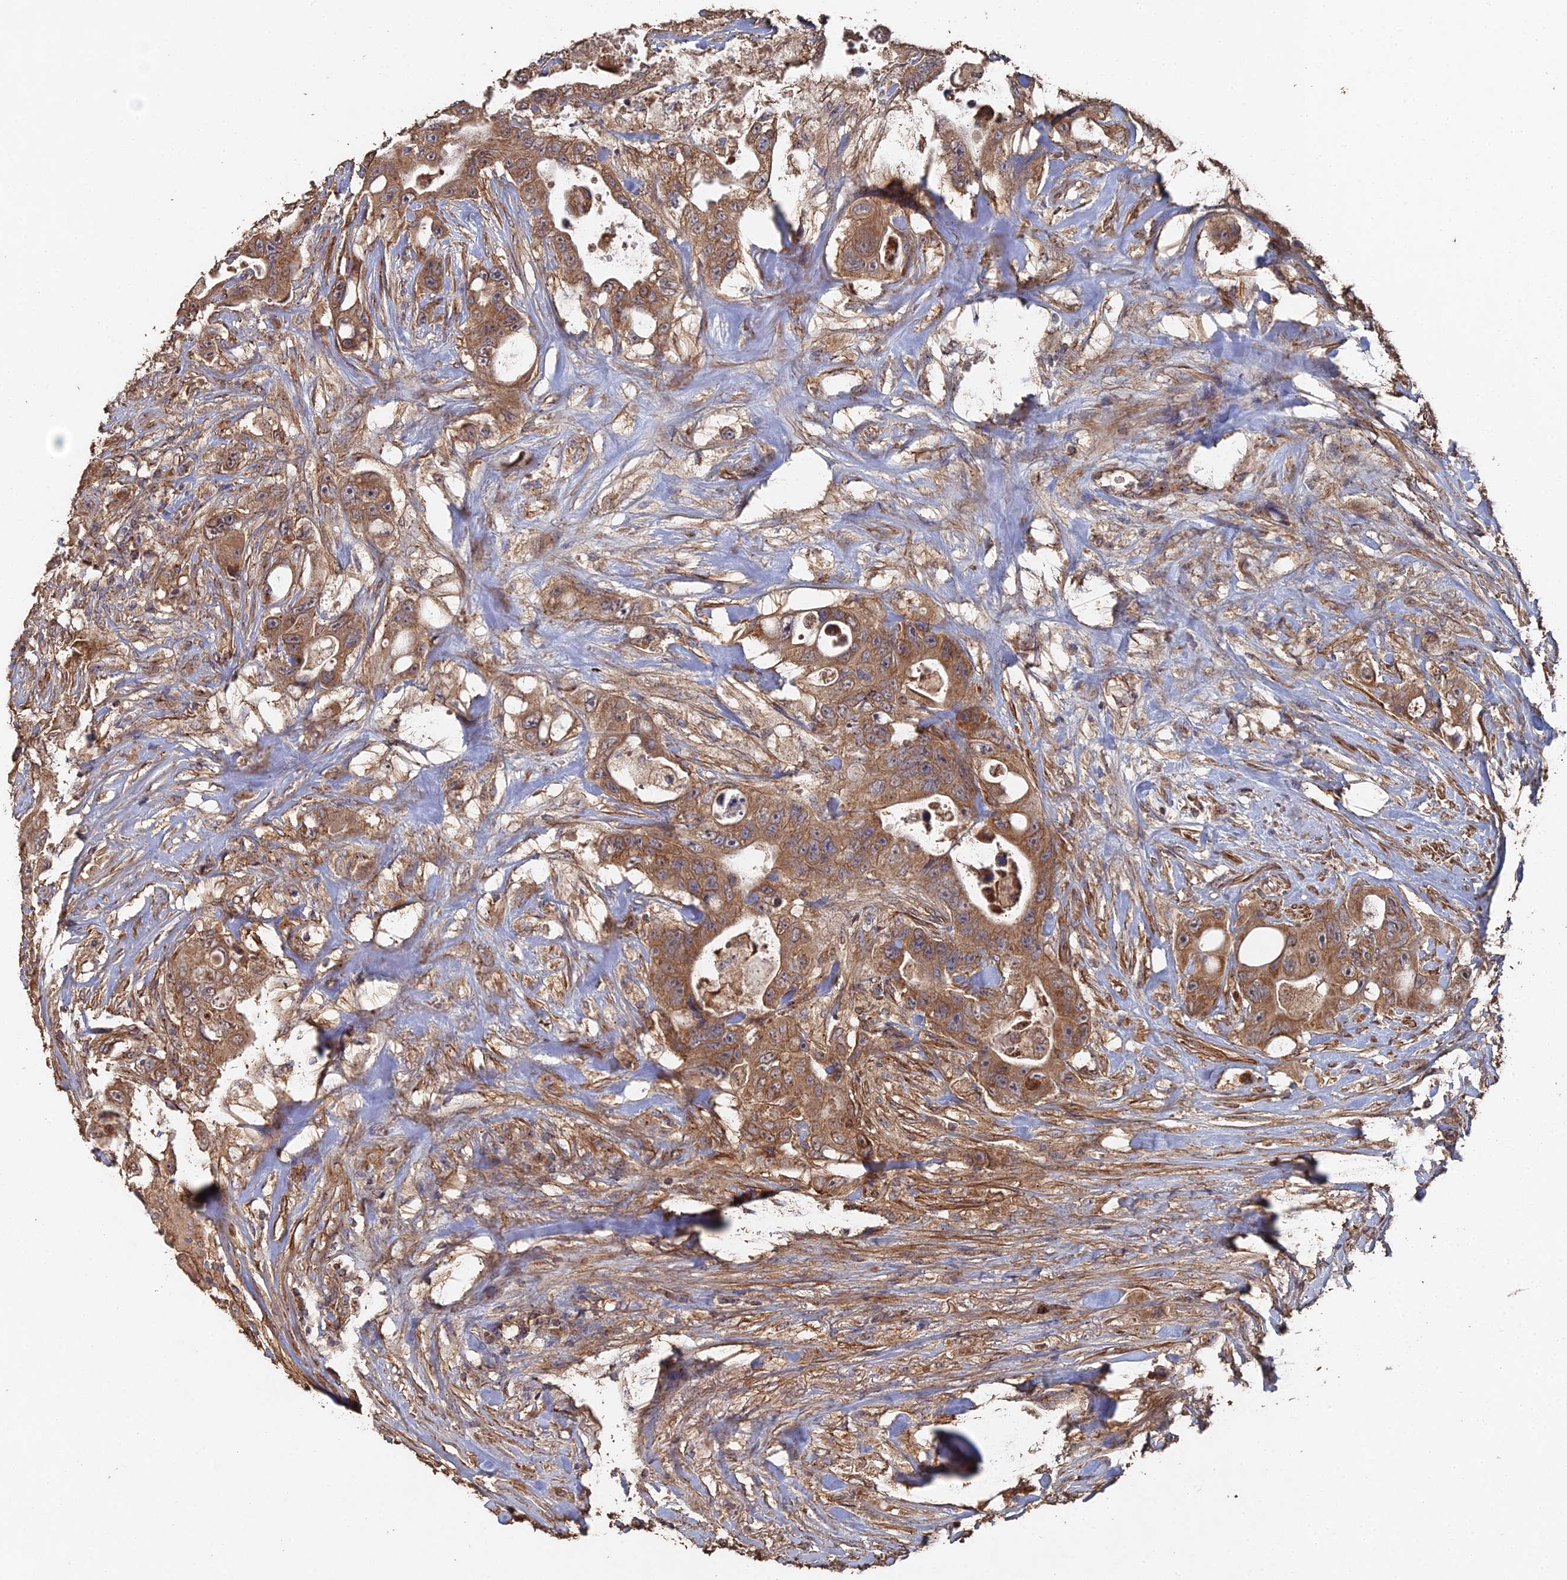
{"staining": {"intensity": "moderate", "quantity": ">75%", "location": "cytoplasmic/membranous"}, "tissue": "colorectal cancer", "cell_type": "Tumor cells", "image_type": "cancer", "snomed": [{"axis": "morphology", "description": "Adenocarcinoma, NOS"}, {"axis": "topography", "description": "Colon"}], "caption": "Colorectal cancer stained with a brown dye displays moderate cytoplasmic/membranous positive expression in approximately >75% of tumor cells.", "gene": "SPANXN4", "patient": {"sex": "female", "age": 46}}